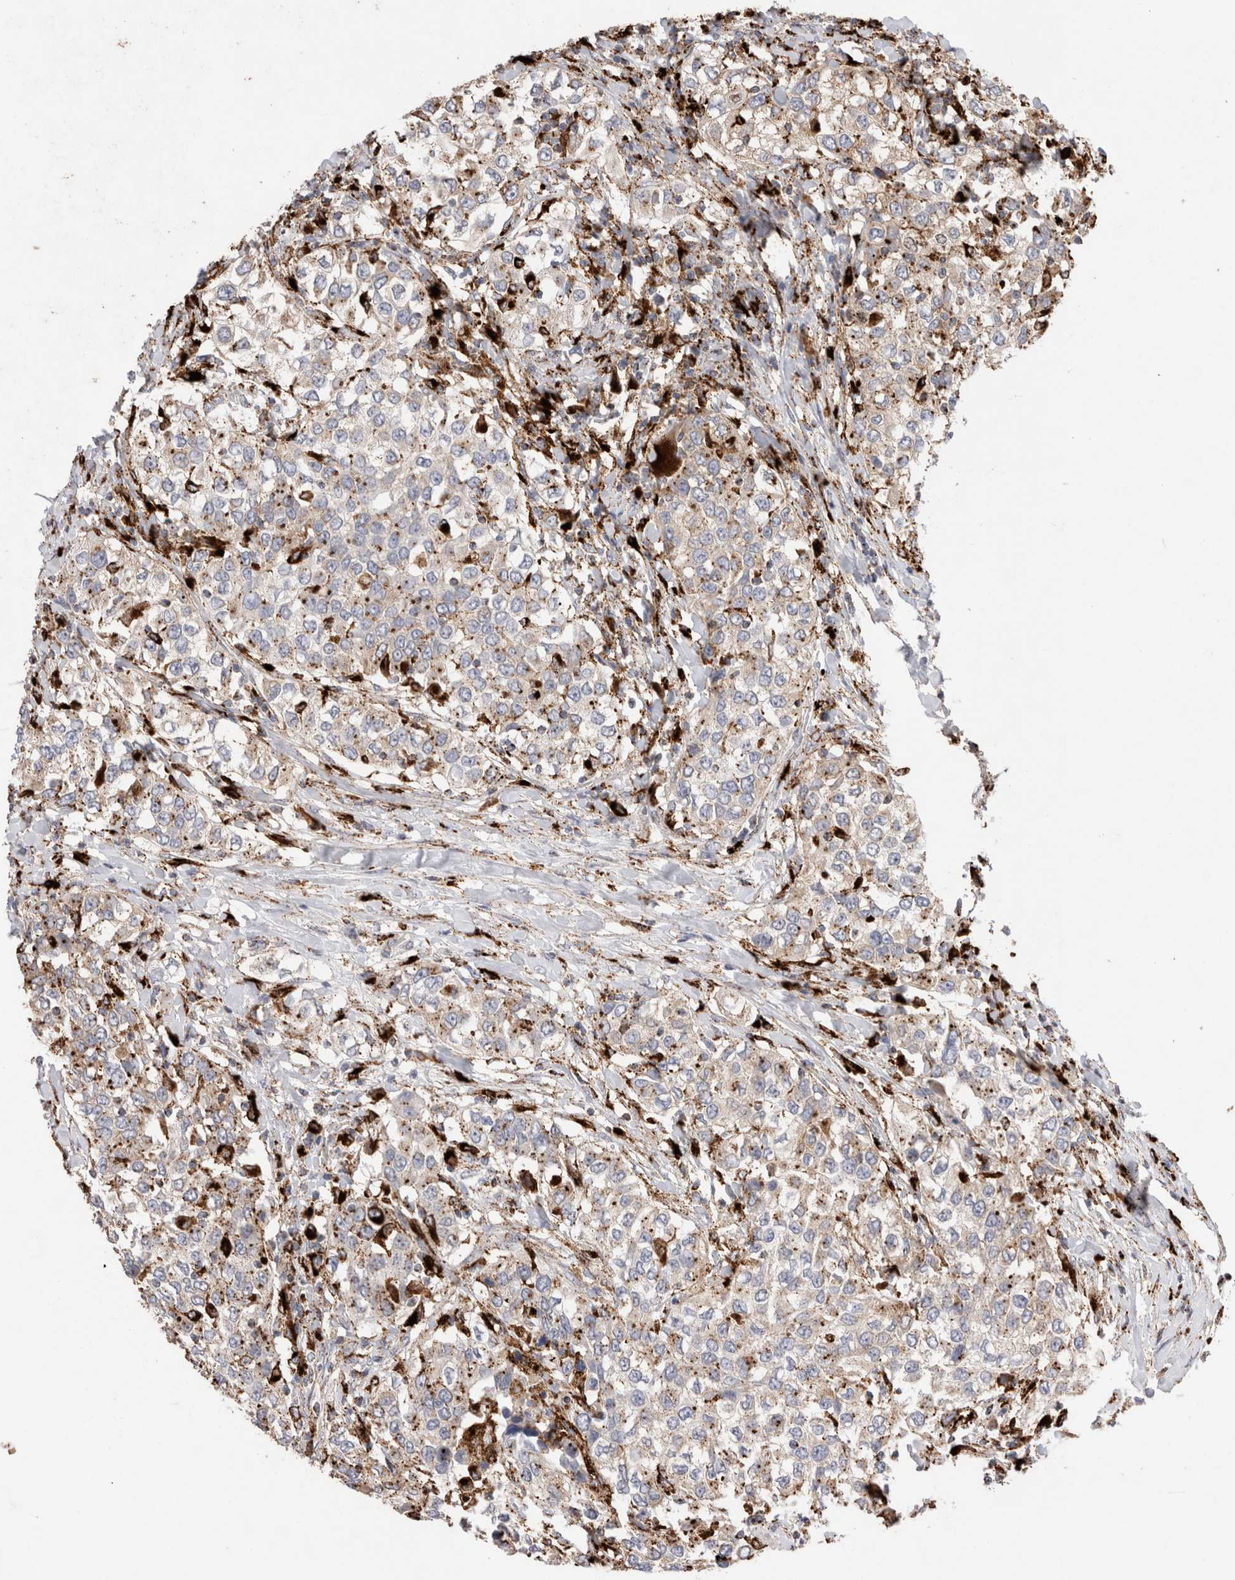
{"staining": {"intensity": "weak", "quantity": "25%-75%", "location": "cytoplasmic/membranous"}, "tissue": "urothelial cancer", "cell_type": "Tumor cells", "image_type": "cancer", "snomed": [{"axis": "morphology", "description": "Urothelial carcinoma, High grade"}, {"axis": "topography", "description": "Urinary bladder"}], "caption": "About 25%-75% of tumor cells in urothelial cancer exhibit weak cytoplasmic/membranous protein staining as visualized by brown immunohistochemical staining.", "gene": "CTSA", "patient": {"sex": "female", "age": 80}}